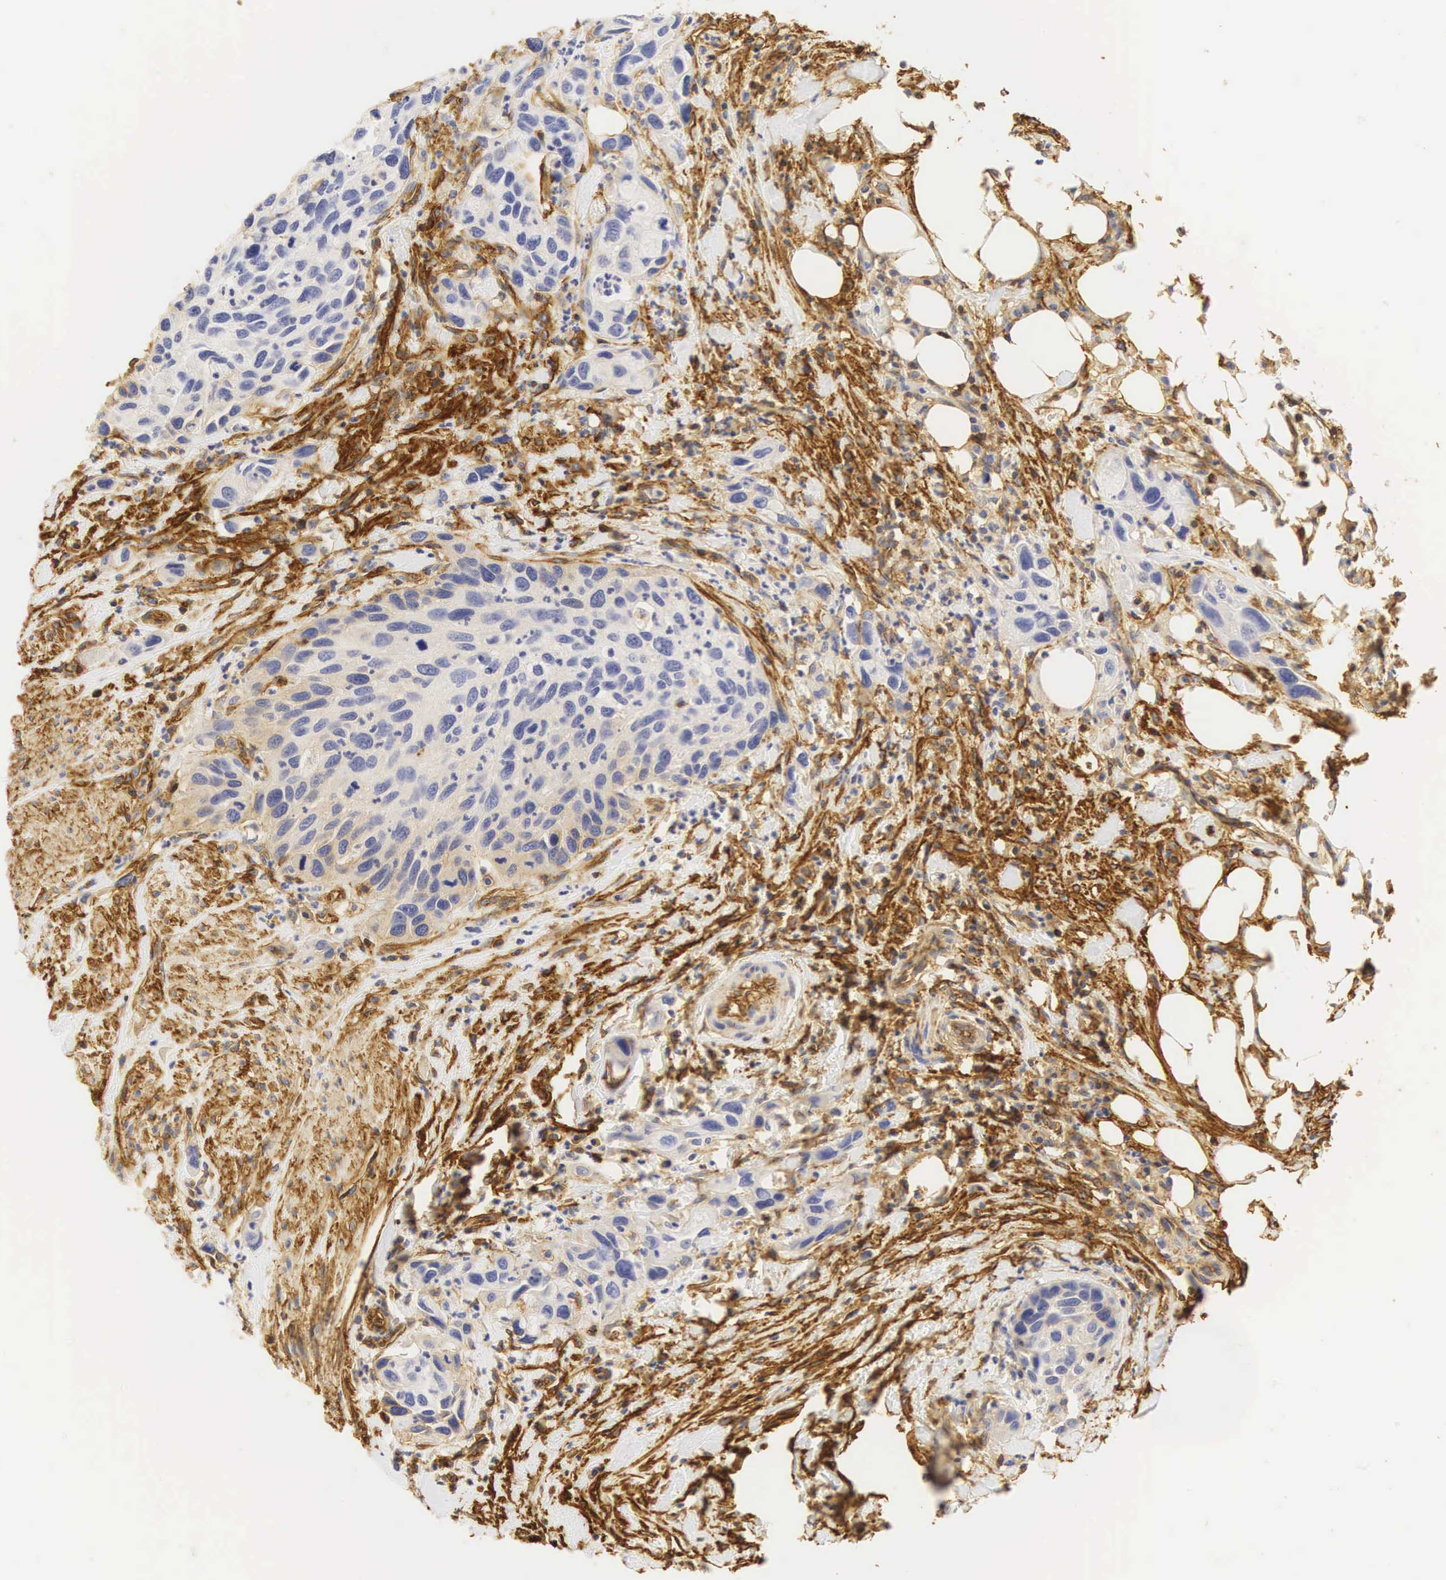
{"staining": {"intensity": "negative", "quantity": "none", "location": "none"}, "tissue": "urothelial cancer", "cell_type": "Tumor cells", "image_type": "cancer", "snomed": [{"axis": "morphology", "description": "Urothelial carcinoma, High grade"}, {"axis": "topography", "description": "Urinary bladder"}], "caption": "Histopathology image shows no significant protein expression in tumor cells of urothelial cancer.", "gene": "CD99", "patient": {"sex": "male", "age": 66}}